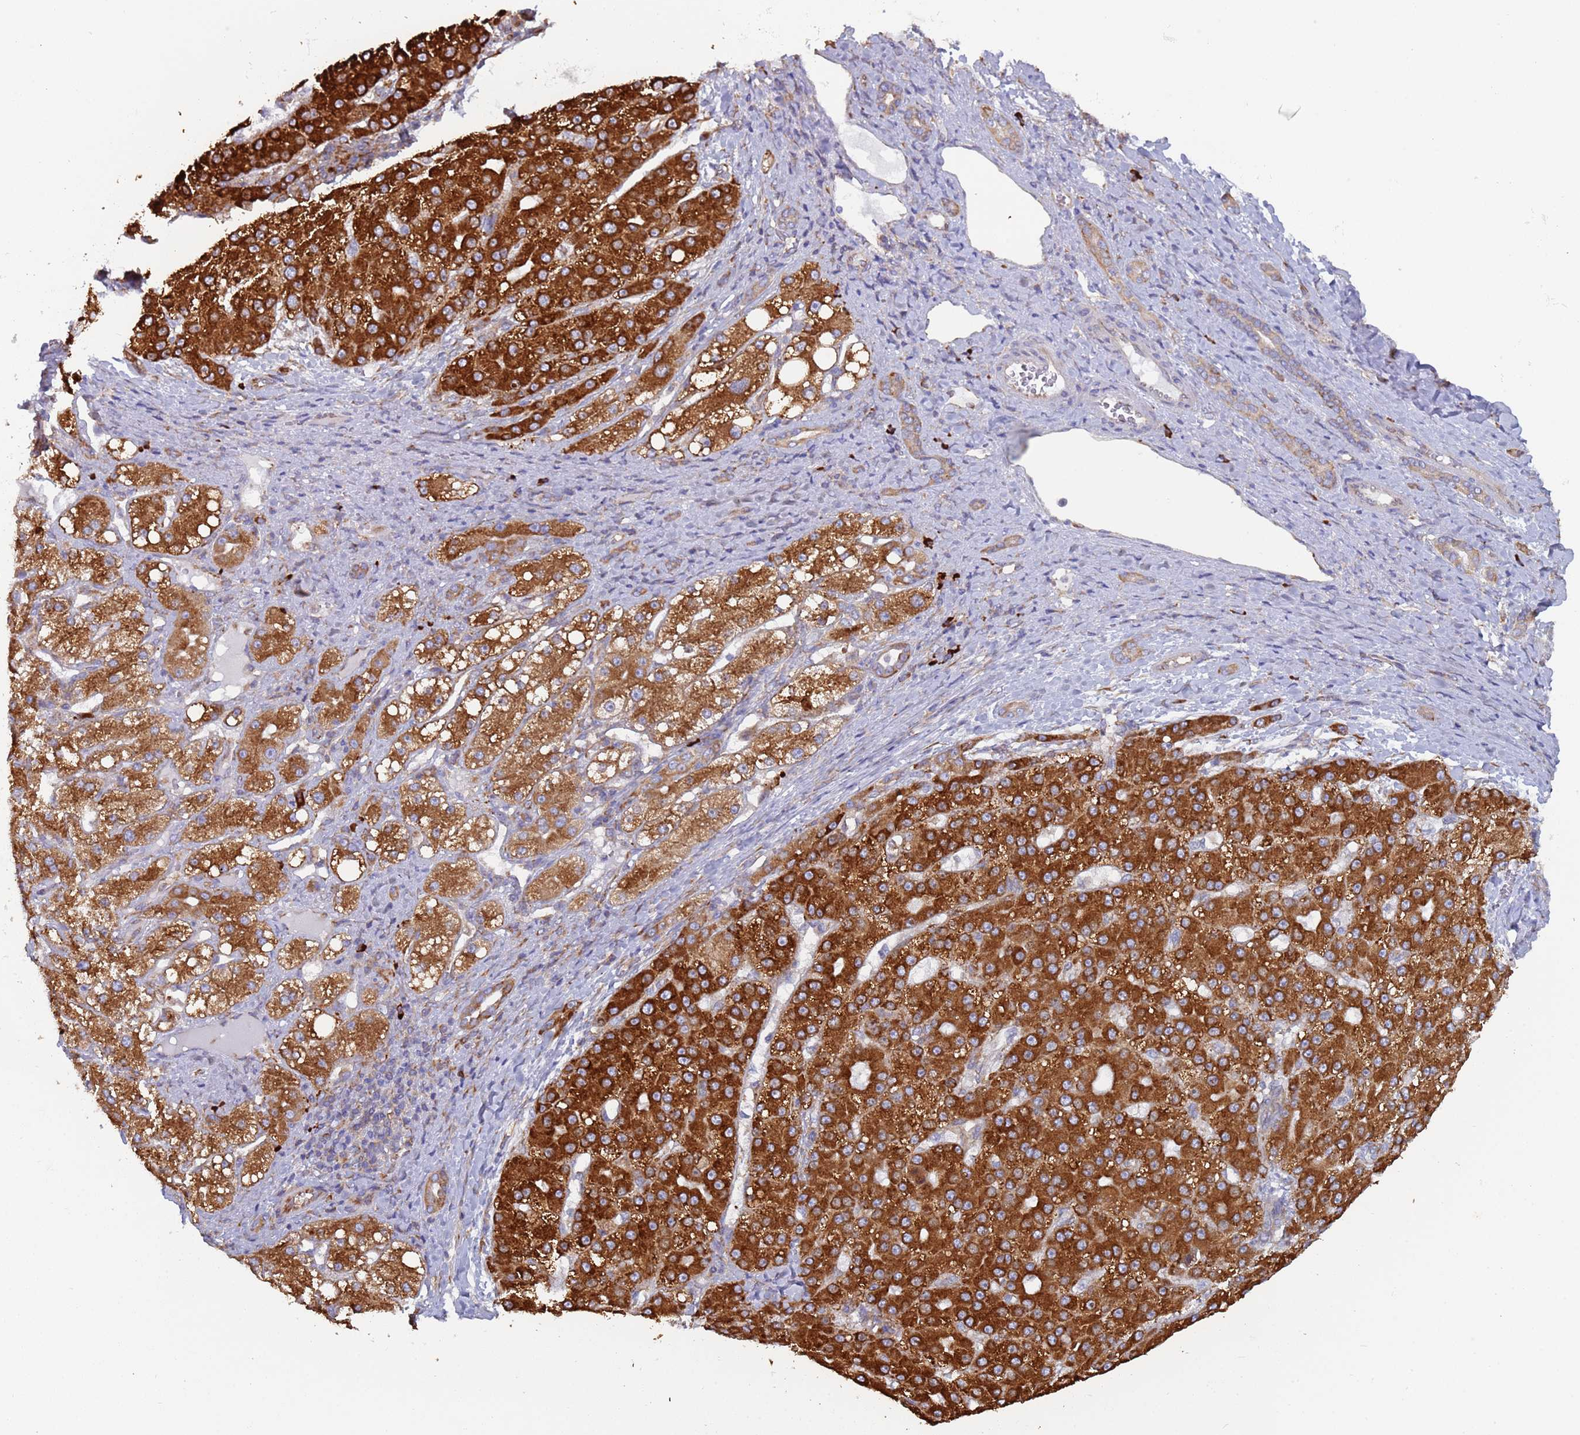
{"staining": {"intensity": "strong", "quantity": ">75%", "location": "cytoplasmic/membranous"}, "tissue": "liver cancer", "cell_type": "Tumor cells", "image_type": "cancer", "snomed": [{"axis": "morphology", "description": "Carcinoma, Hepatocellular, NOS"}, {"axis": "topography", "description": "Liver"}], "caption": "Human liver cancer stained with a protein marker shows strong staining in tumor cells.", "gene": "ZNF844", "patient": {"sex": "male", "age": 67}}